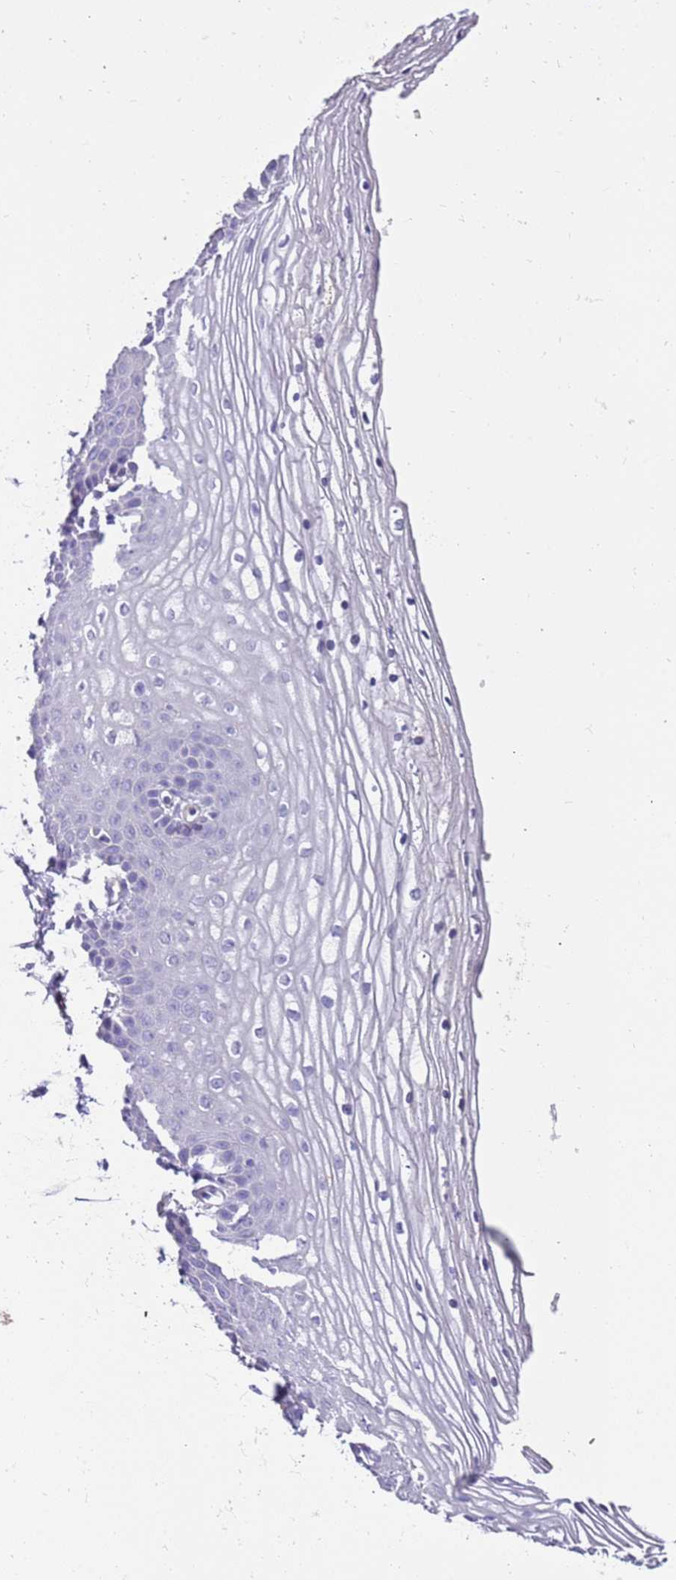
{"staining": {"intensity": "negative", "quantity": "none", "location": "none"}, "tissue": "vagina", "cell_type": "Squamous epithelial cells", "image_type": "normal", "snomed": [{"axis": "morphology", "description": "Normal tissue, NOS"}, {"axis": "topography", "description": "Vagina"}], "caption": "An immunohistochemistry histopathology image of normal vagina is shown. There is no staining in squamous epithelial cells of vagina. (Stains: DAB (3,3'-diaminobenzidine) IHC with hematoxylin counter stain, Microscopy: brightfield microscopy at high magnification).", "gene": "PCGF2", "patient": {"sex": "female", "age": 68}}